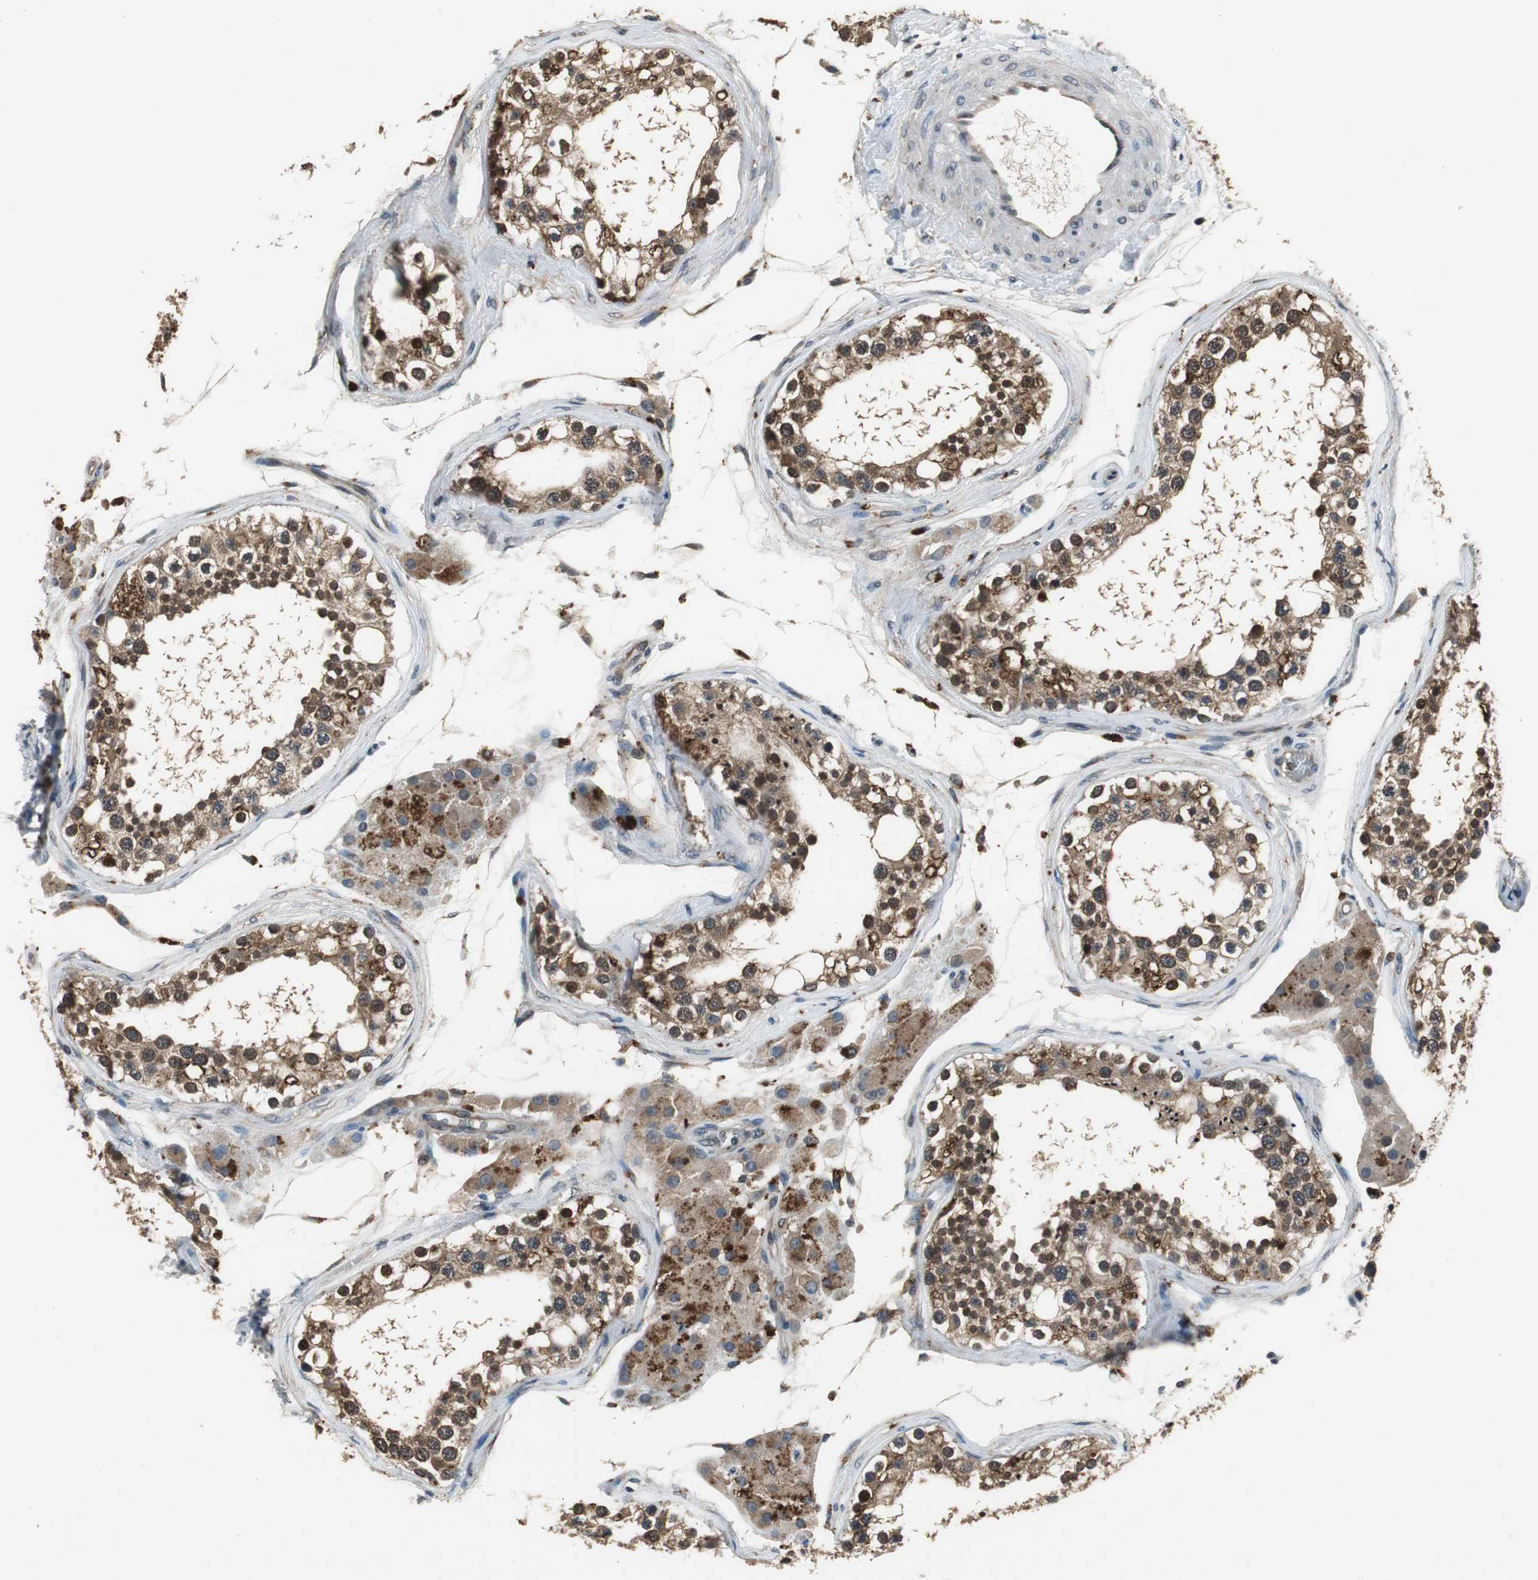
{"staining": {"intensity": "moderate", "quantity": "25%-75%", "location": "cytoplasmic/membranous"}, "tissue": "testis", "cell_type": "Cells in seminiferous ducts", "image_type": "normal", "snomed": [{"axis": "morphology", "description": "Normal tissue, NOS"}, {"axis": "topography", "description": "Testis"}], "caption": "Testis stained with immunohistochemistry (IHC) reveals moderate cytoplasmic/membranous expression in approximately 25%-75% of cells in seminiferous ducts. Immunohistochemistry (ihc) stains the protein of interest in brown and the nuclei are stained blue.", "gene": "PI4KB", "patient": {"sex": "male", "age": 68}}